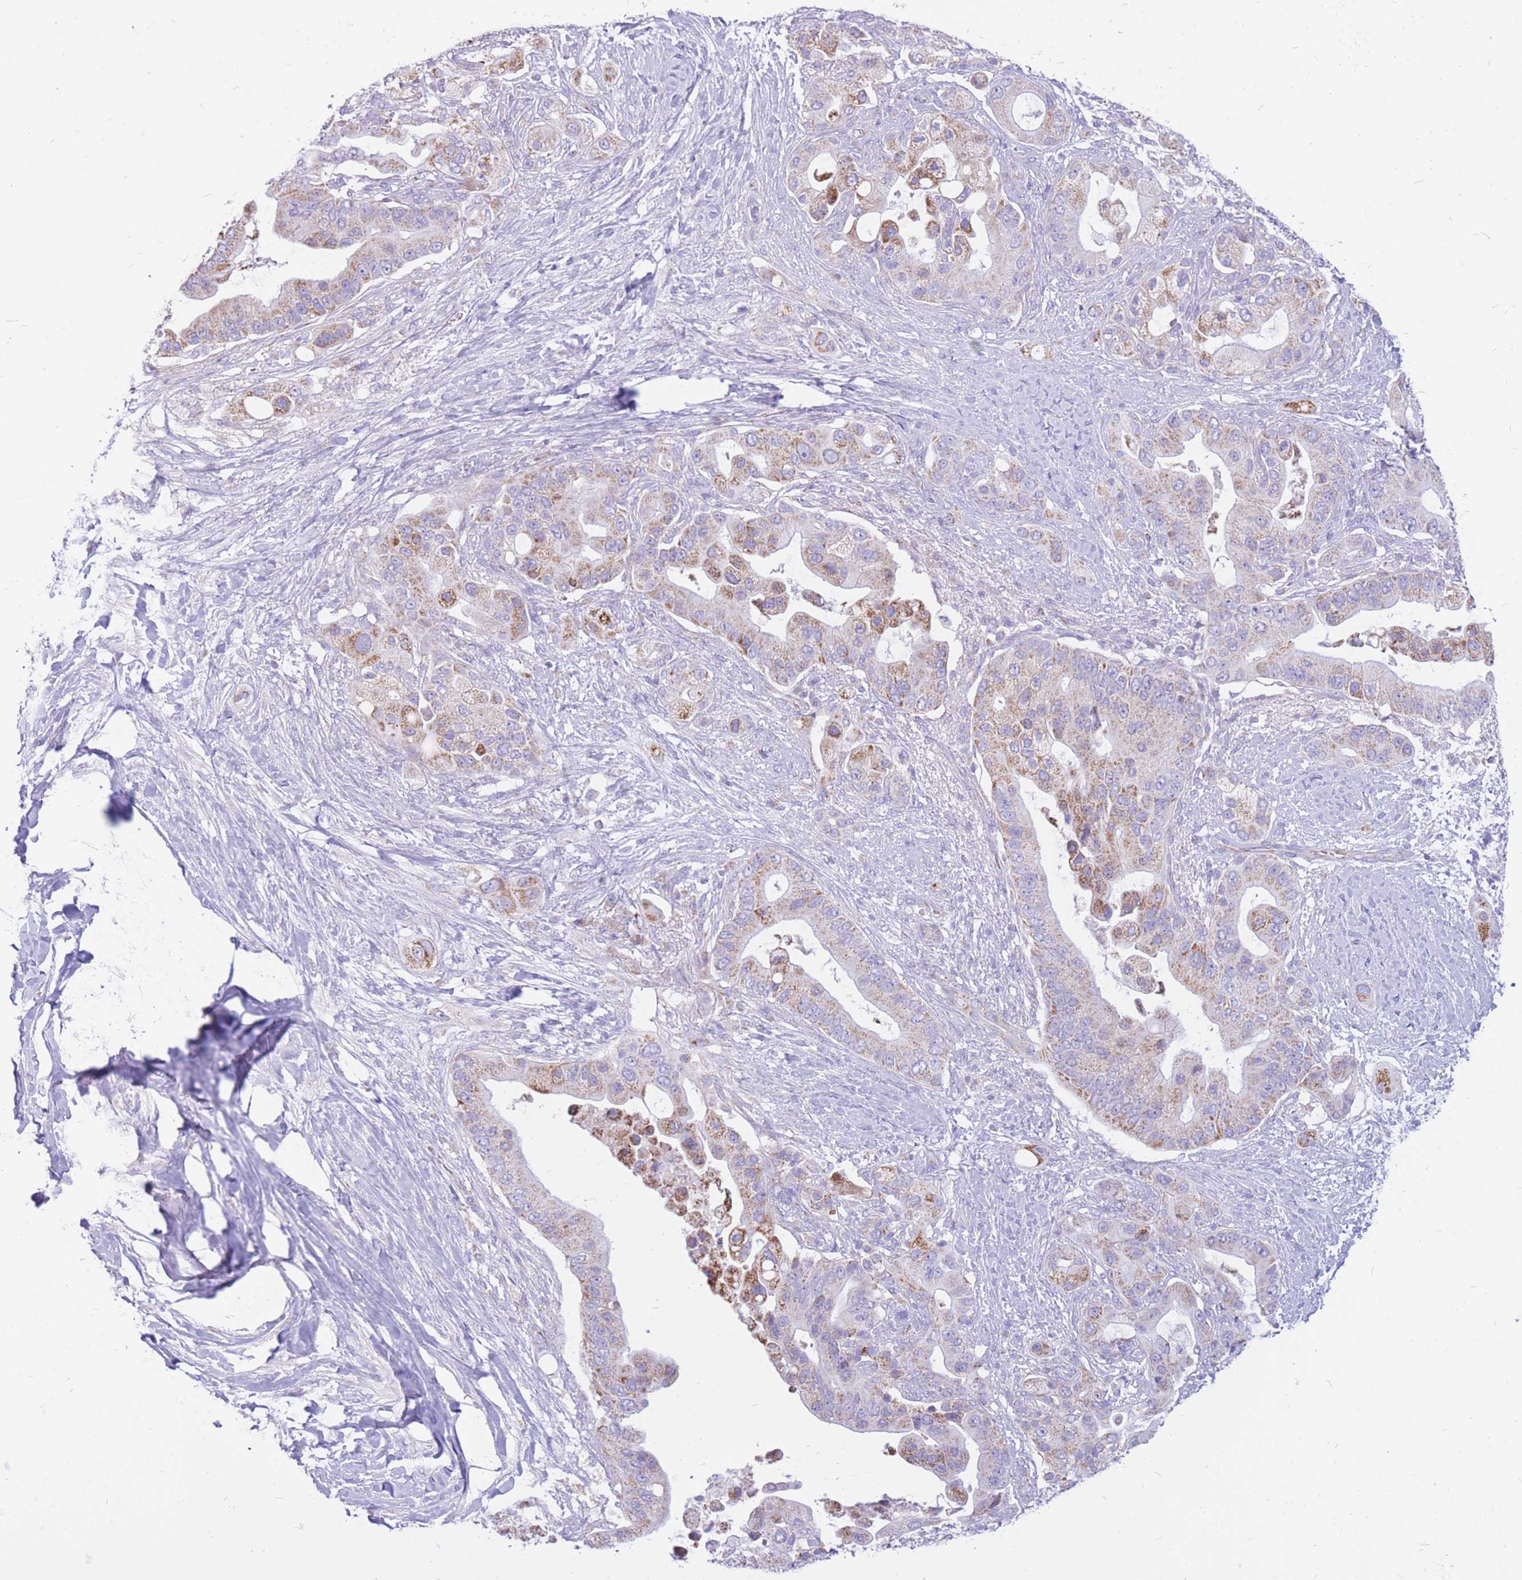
{"staining": {"intensity": "moderate", "quantity": "<25%", "location": "cytoplasmic/membranous"}, "tissue": "pancreatic cancer", "cell_type": "Tumor cells", "image_type": "cancer", "snomed": [{"axis": "morphology", "description": "Adenocarcinoma, NOS"}, {"axis": "topography", "description": "Pancreas"}], "caption": "High-power microscopy captured an immunohistochemistry histopathology image of pancreatic cancer, revealing moderate cytoplasmic/membranous positivity in about <25% of tumor cells.", "gene": "PCSK1", "patient": {"sex": "male", "age": 57}}